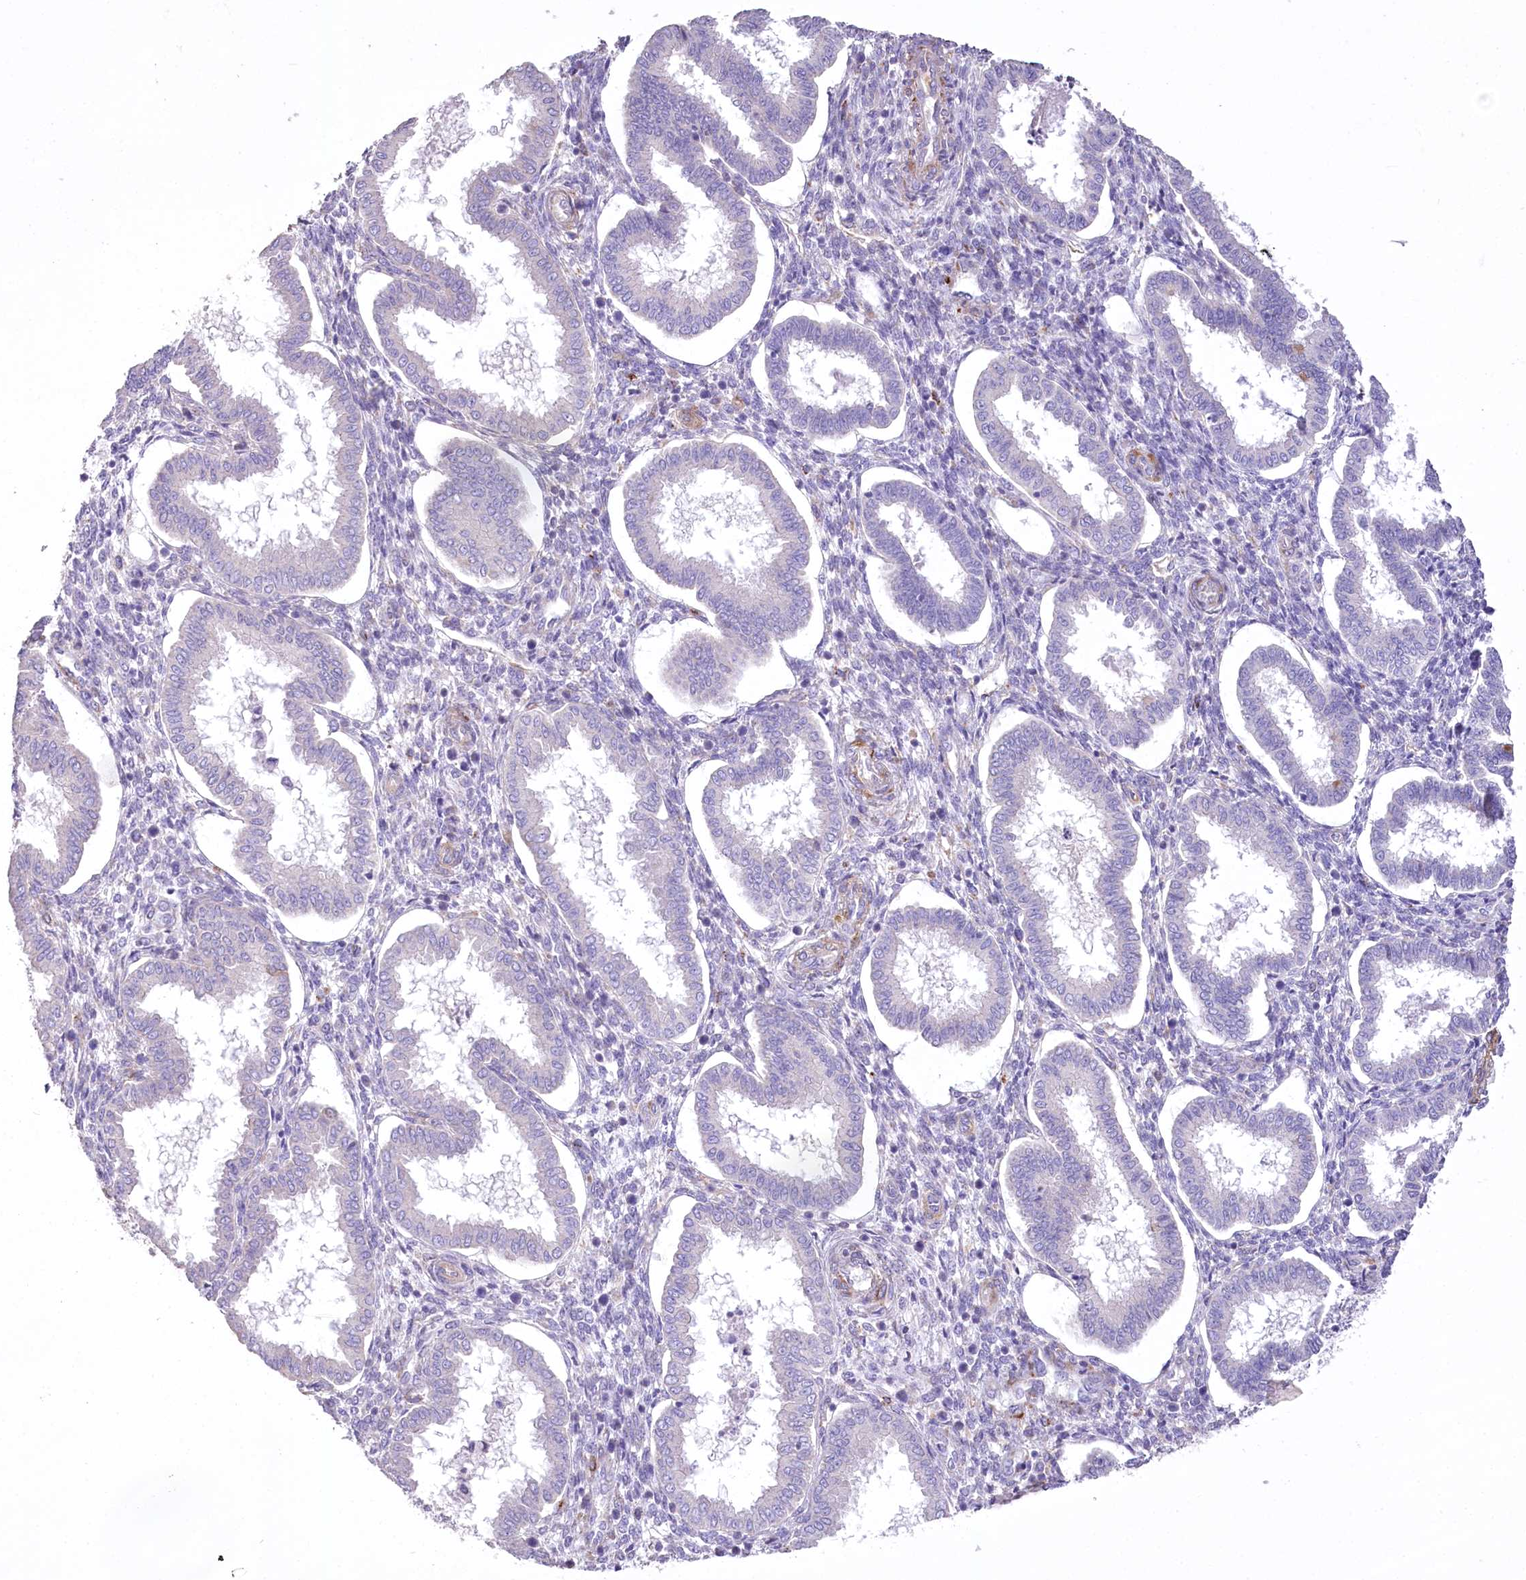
{"staining": {"intensity": "negative", "quantity": "none", "location": "none"}, "tissue": "endometrium", "cell_type": "Cells in endometrial stroma", "image_type": "normal", "snomed": [{"axis": "morphology", "description": "Normal tissue, NOS"}, {"axis": "topography", "description": "Endometrium"}], "caption": "Cells in endometrial stroma are negative for protein expression in unremarkable human endometrium. (Stains: DAB immunohistochemistry with hematoxylin counter stain, Microscopy: brightfield microscopy at high magnification).", "gene": "ANGPTL3", "patient": {"sex": "female", "age": 24}}